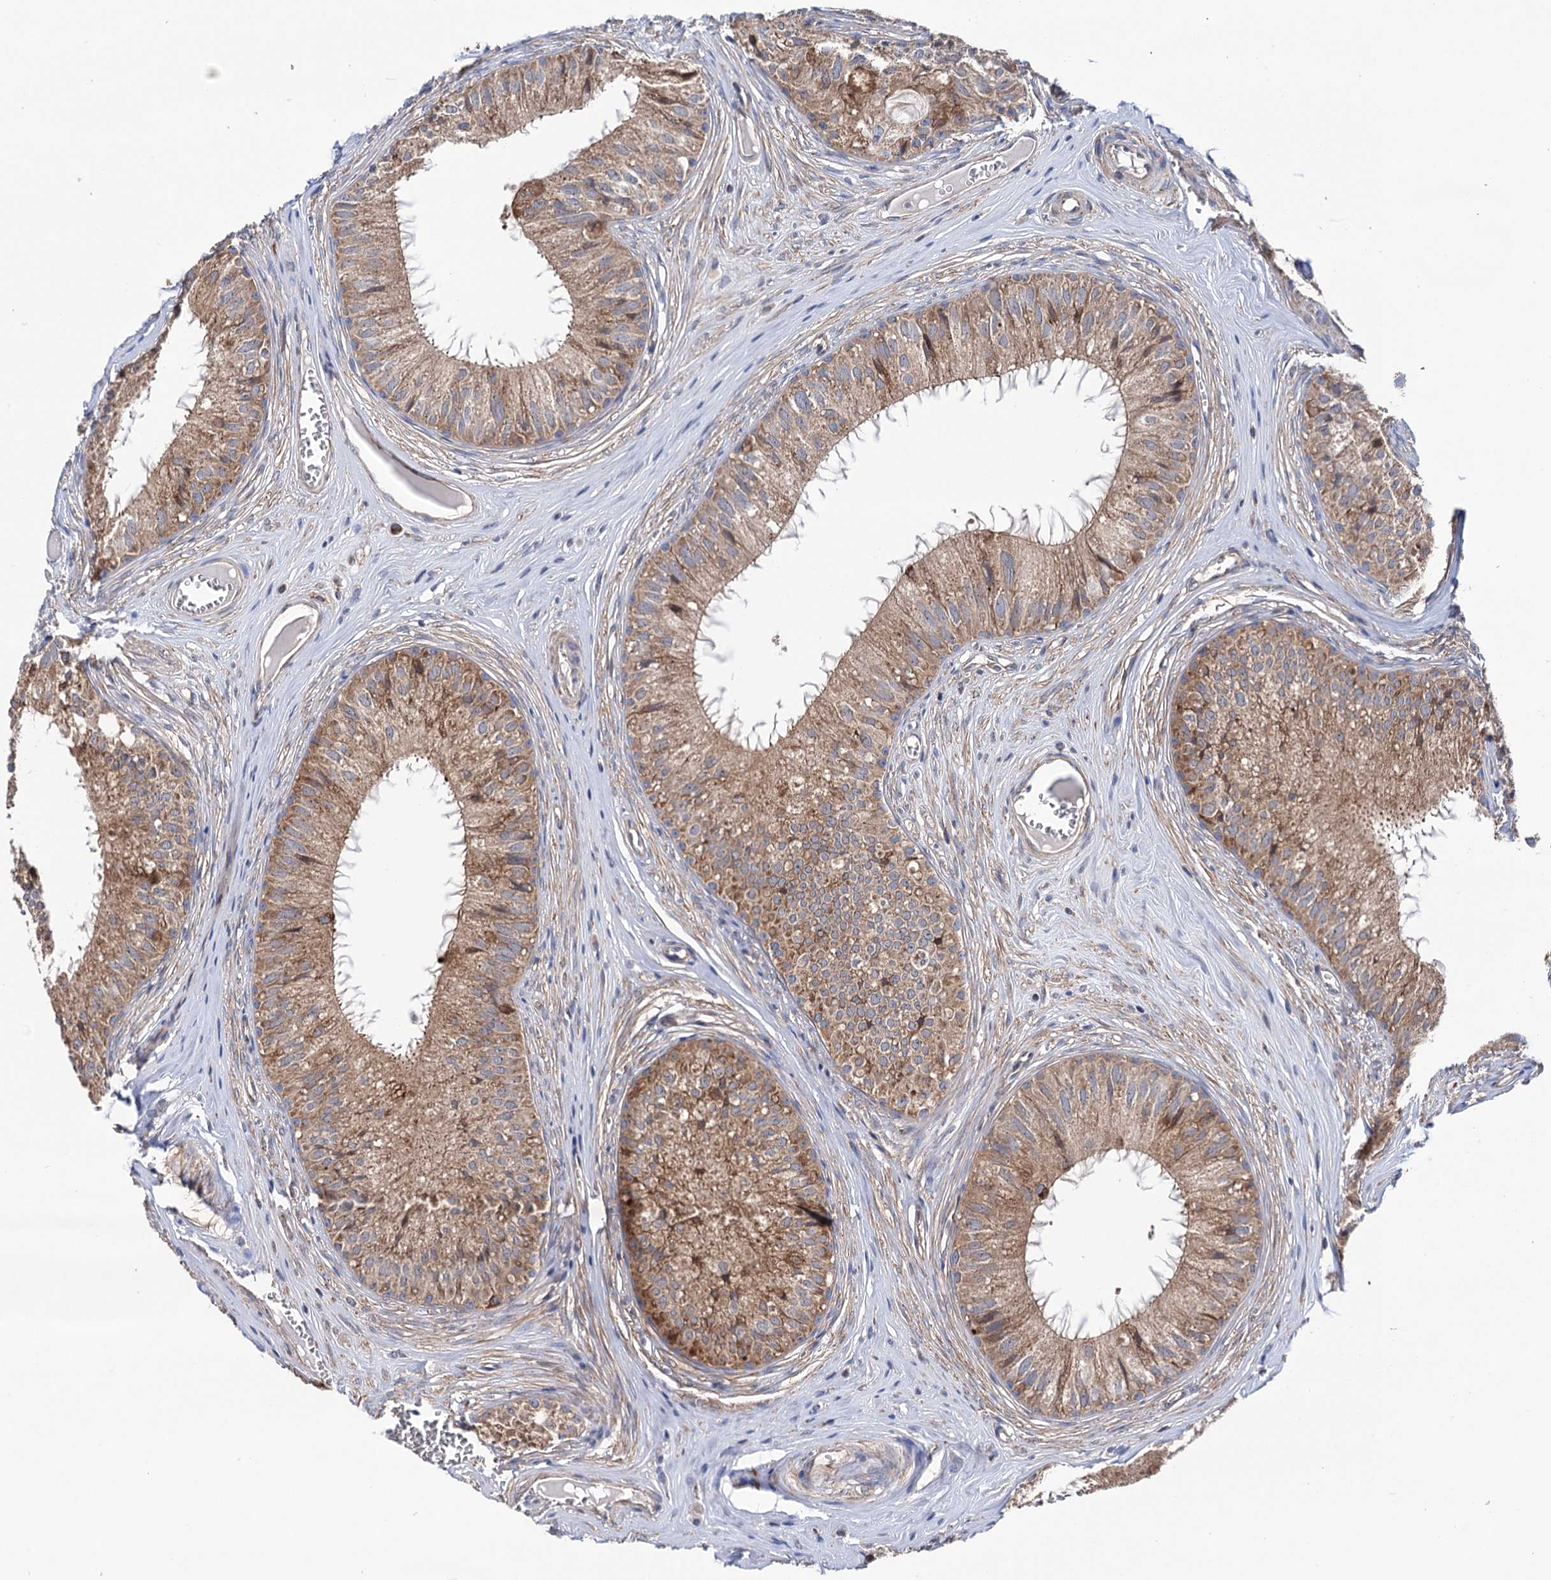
{"staining": {"intensity": "moderate", "quantity": ">75%", "location": "cytoplasmic/membranous"}, "tissue": "epididymis", "cell_type": "Glandular cells", "image_type": "normal", "snomed": [{"axis": "morphology", "description": "Normal tissue, NOS"}, {"axis": "topography", "description": "Epididymis"}], "caption": "Glandular cells display medium levels of moderate cytoplasmic/membranous staining in approximately >75% of cells in unremarkable human epididymis. (Stains: DAB (3,3'-diaminobenzidine) in brown, nuclei in blue, Microscopy: brightfield microscopy at high magnification).", "gene": "SUCLA2", "patient": {"sex": "male", "age": 36}}